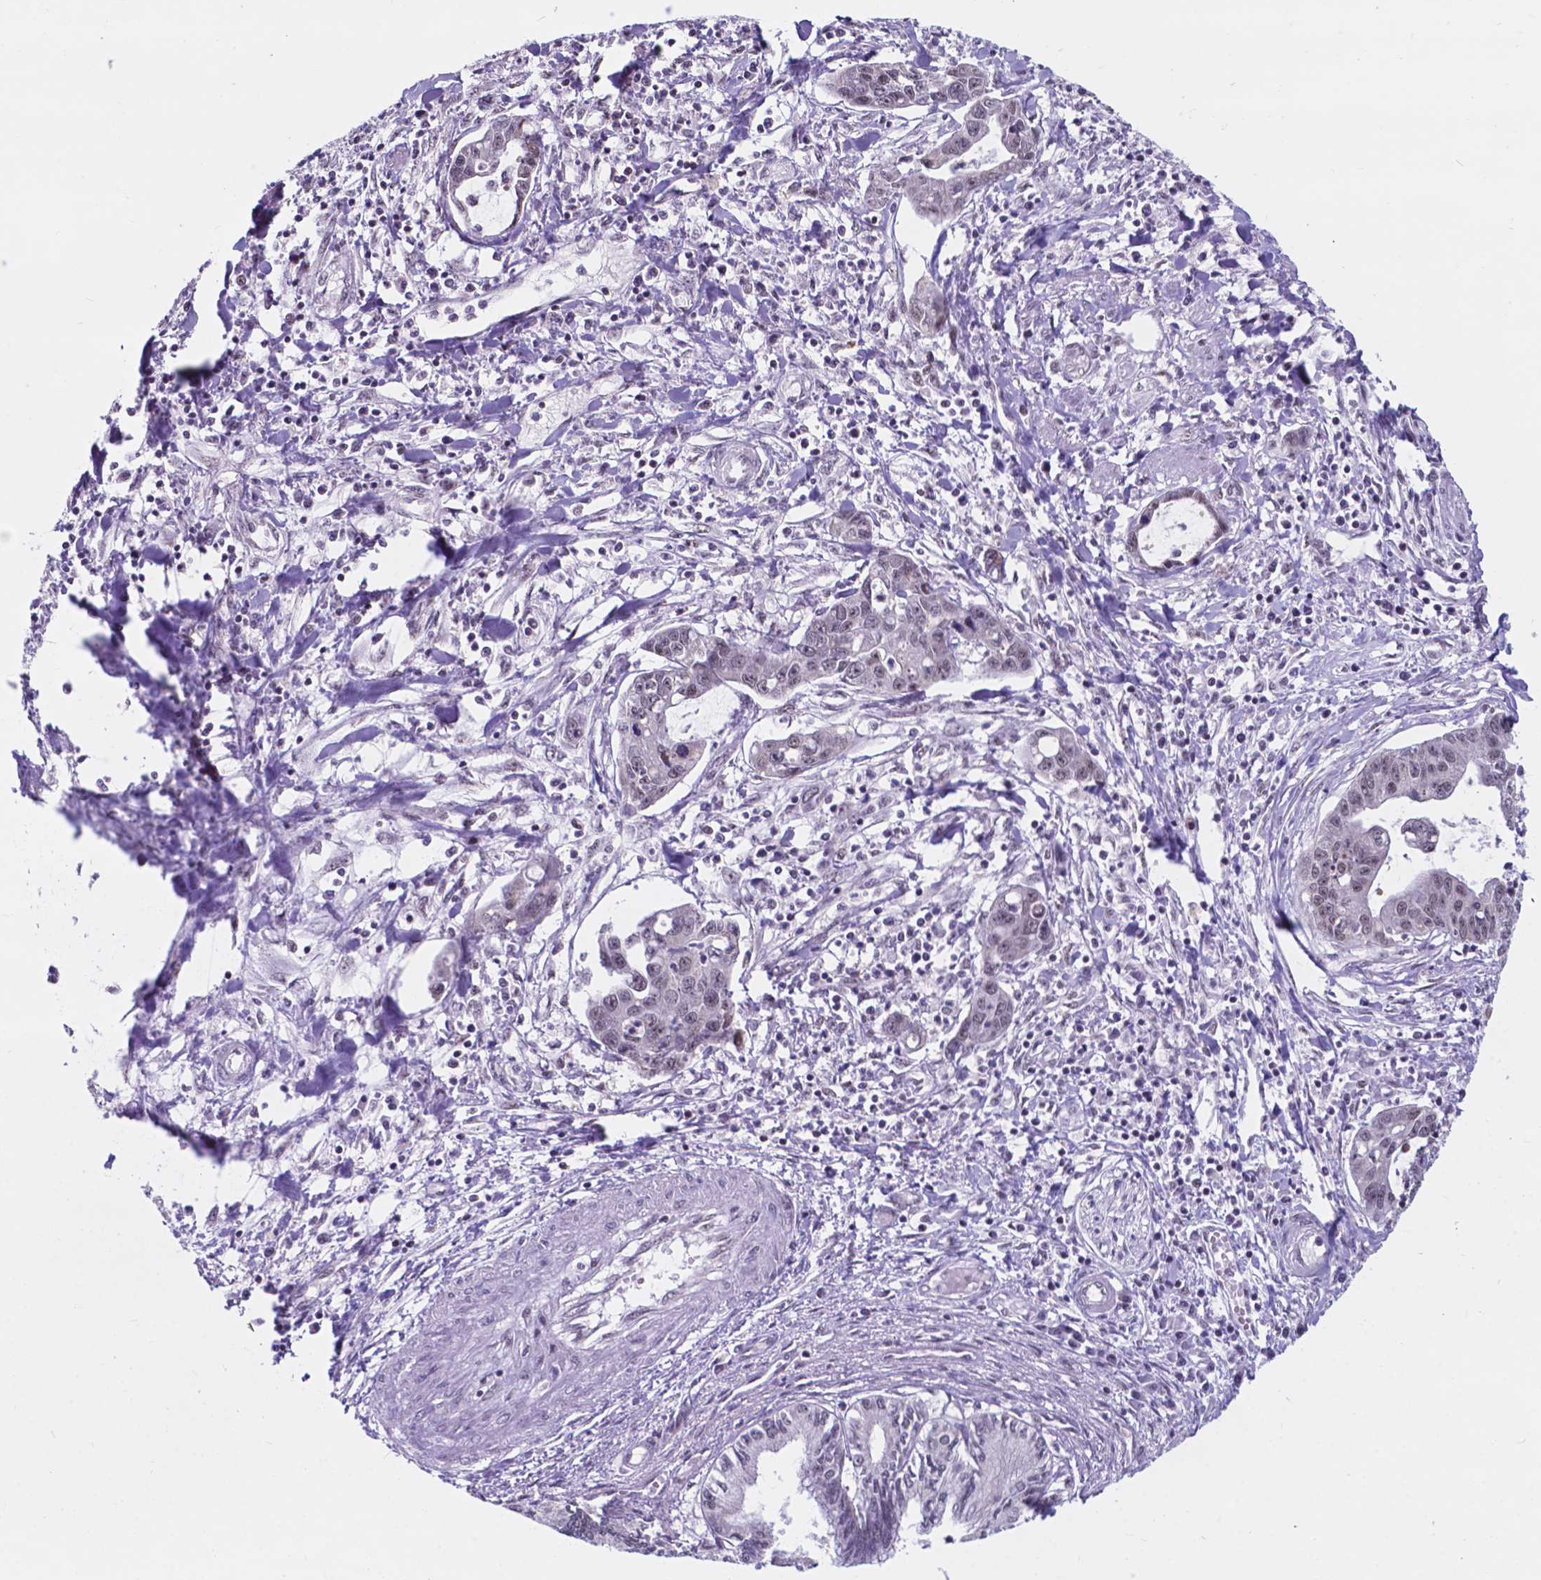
{"staining": {"intensity": "negative", "quantity": "none", "location": "none"}, "tissue": "liver cancer", "cell_type": "Tumor cells", "image_type": "cancer", "snomed": [{"axis": "morphology", "description": "Cholangiocarcinoma"}, {"axis": "topography", "description": "Liver"}], "caption": "This is a photomicrograph of immunohistochemistry (IHC) staining of cholangiocarcinoma (liver), which shows no expression in tumor cells.", "gene": "BCAS2", "patient": {"sex": "male", "age": 58}}